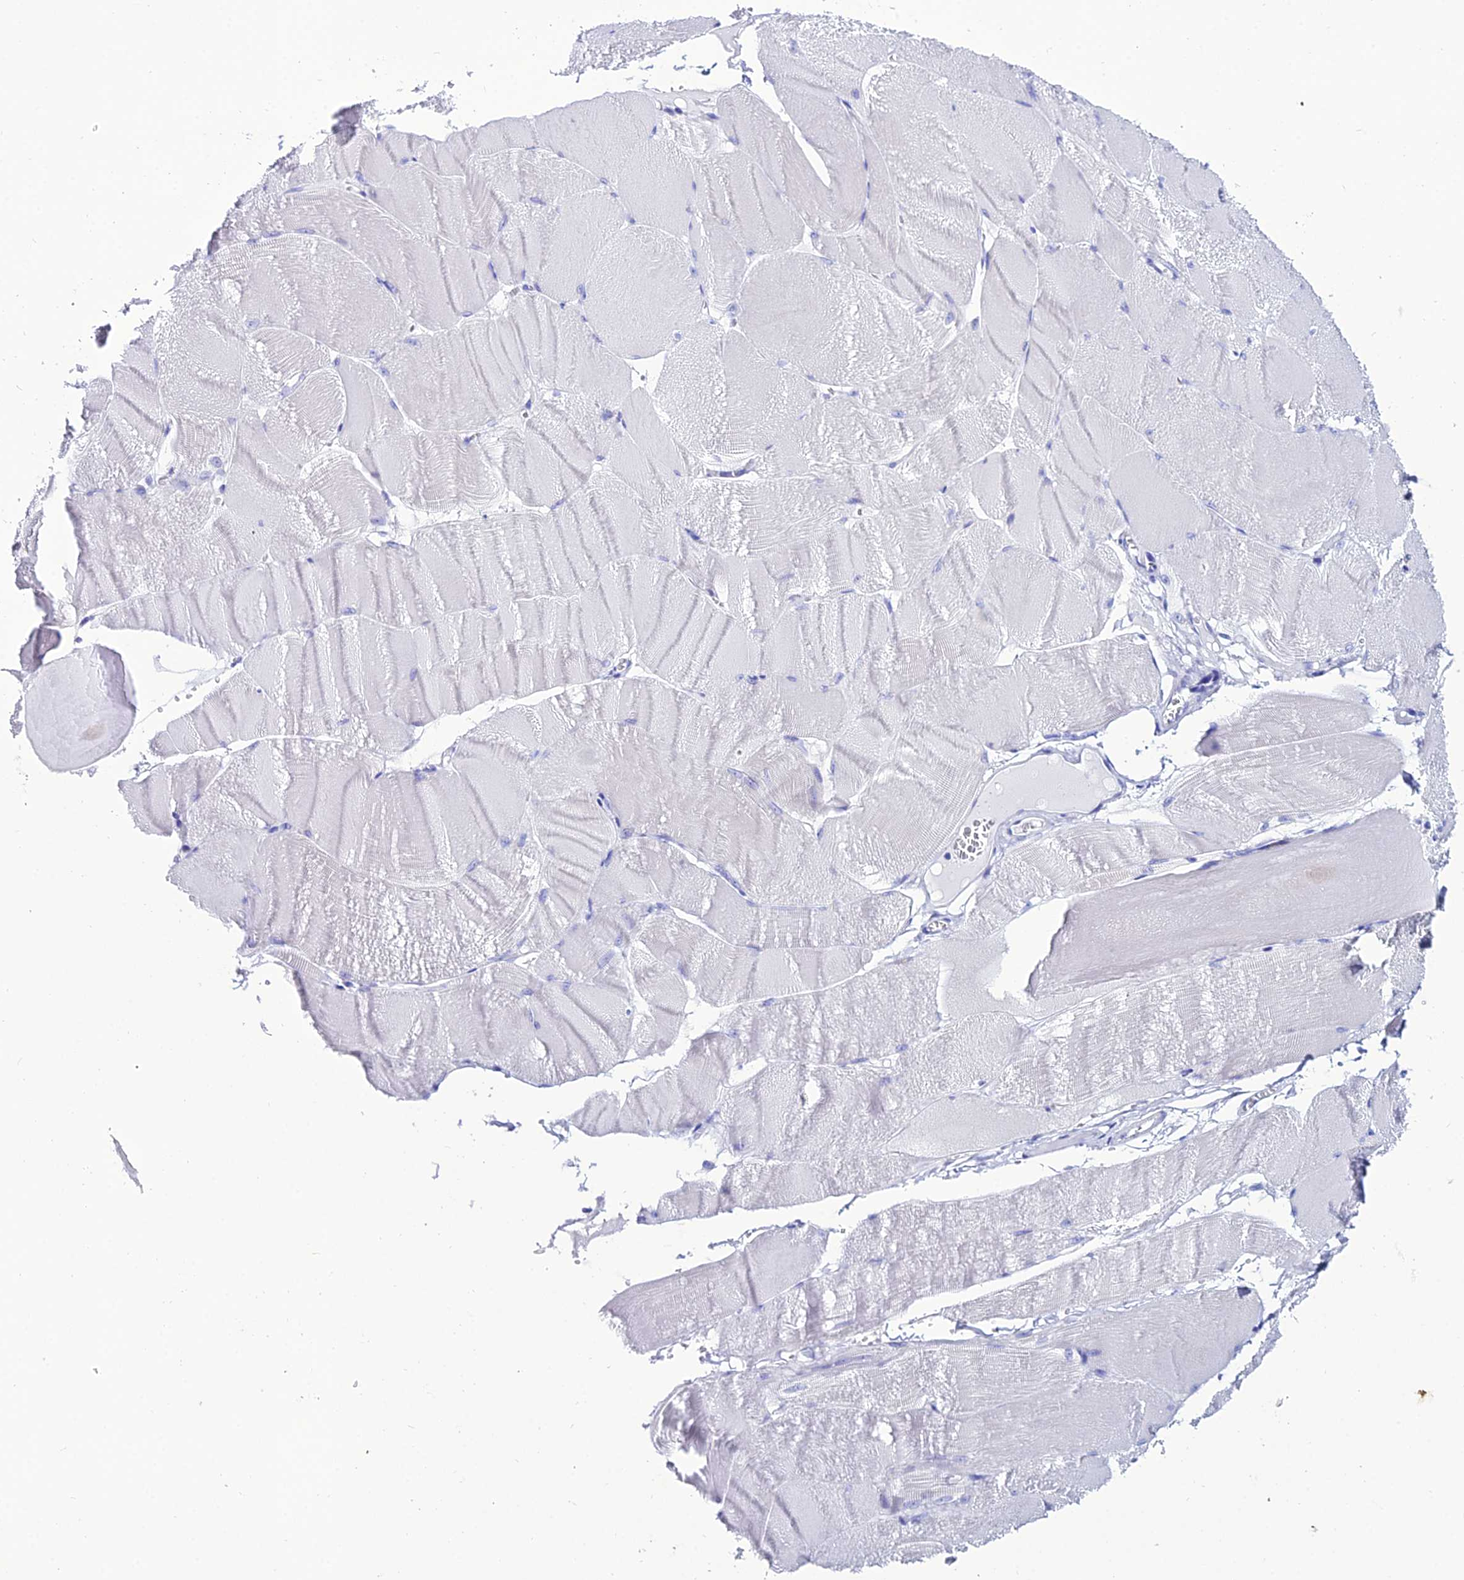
{"staining": {"intensity": "negative", "quantity": "none", "location": "none"}, "tissue": "skeletal muscle", "cell_type": "Myocytes", "image_type": "normal", "snomed": [{"axis": "morphology", "description": "Normal tissue, NOS"}, {"axis": "morphology", "description": "Basal cell carcinoma"}, {"axis": "topography", "description": "Skeletal muscle"}], "caption": "Skeletal muscle stained for a protein using immunohistochemistry reveals no positivity myocytes.", "gene": "OR4D5", "patient": {"sex": "female", "age": 64}}